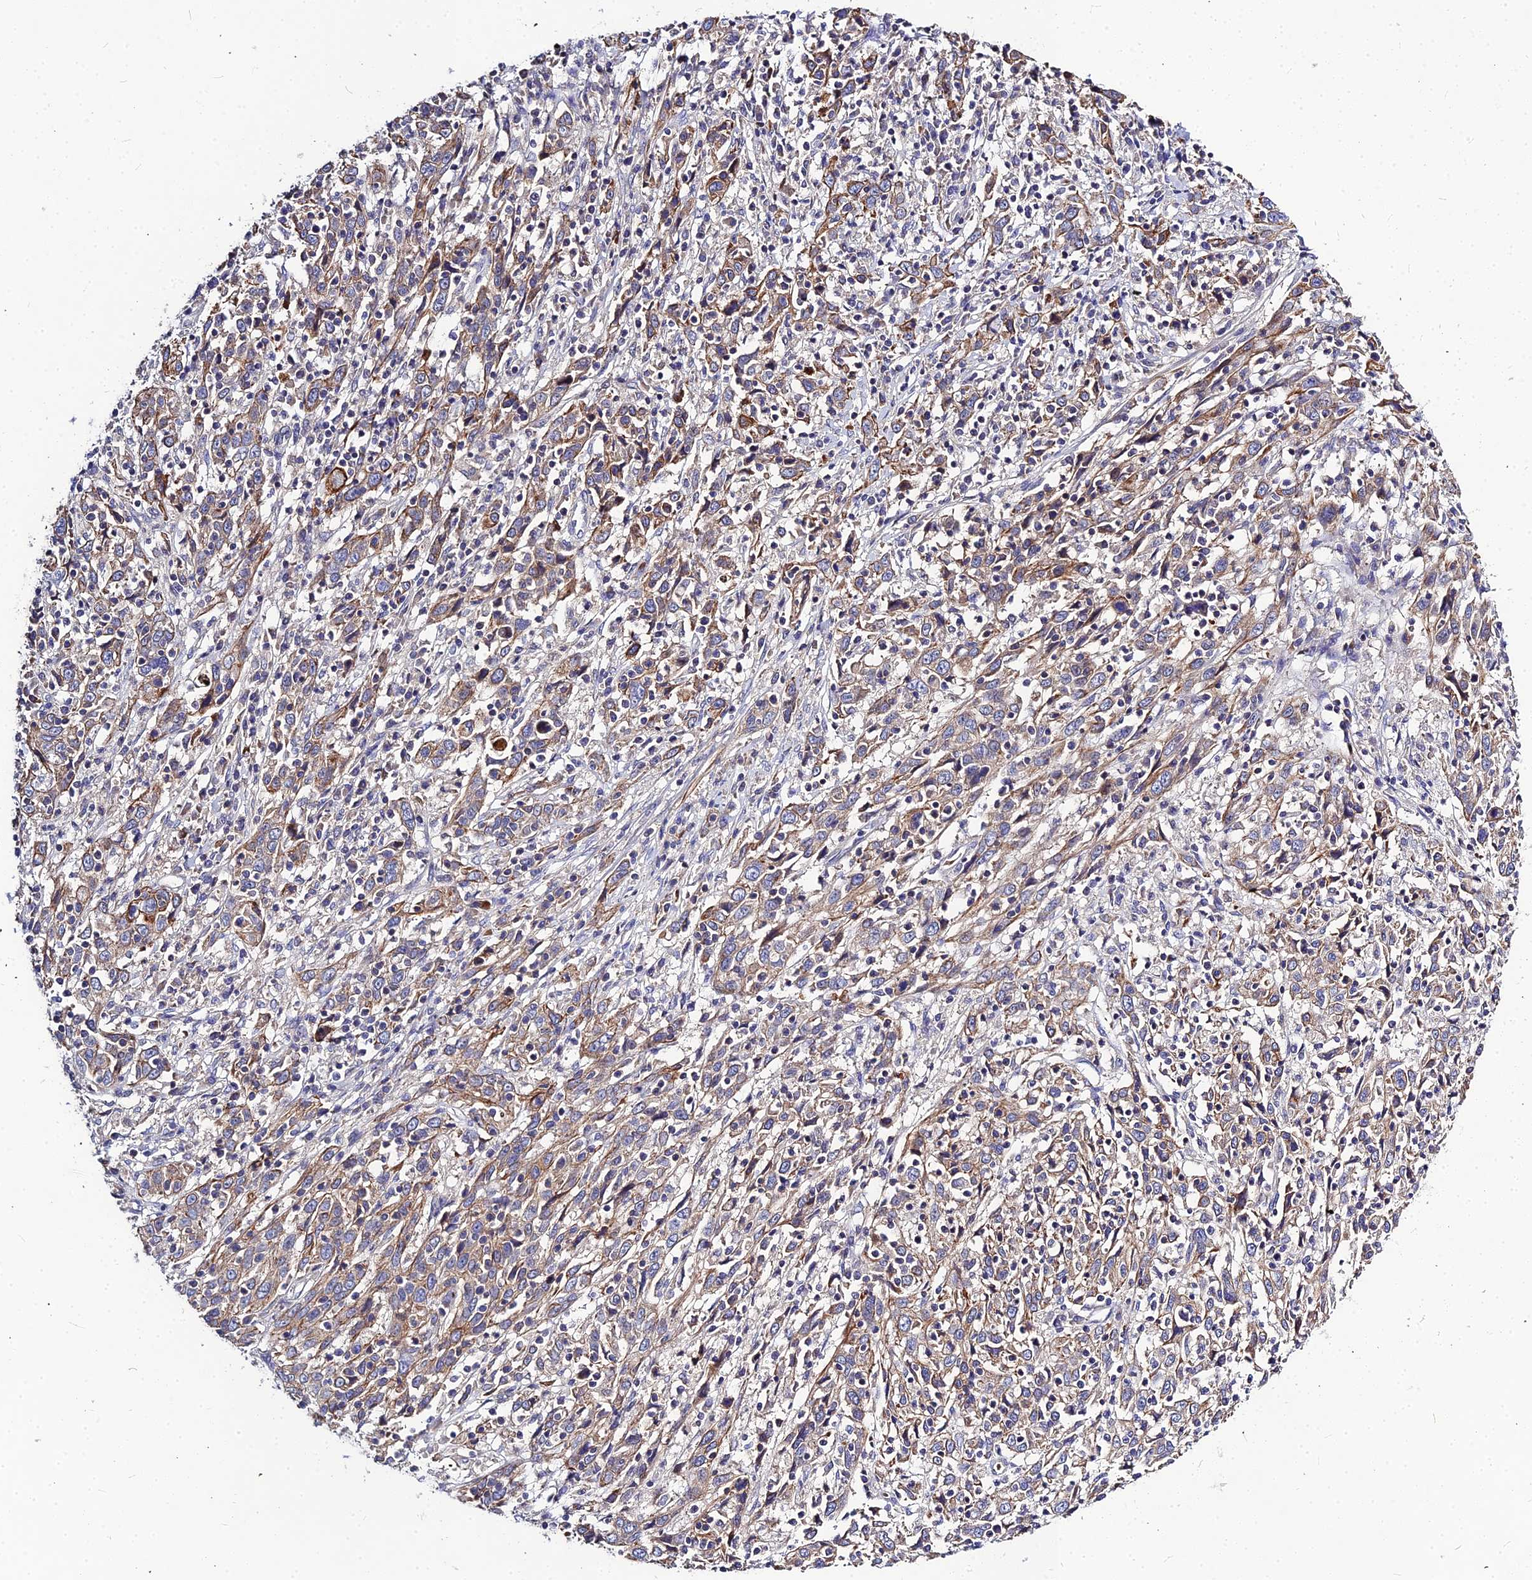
{"staining": {"intensity": "moderate", "quantity": ">75%", "location": "cytoplasmic/membranous"}, "tissue": "cervical cancer", "cell_type": "Tumor cells", "image_type": "cancer", "snomed": [{"axis": "morphology", "description": "Squamous cell carcinoma, NOS"}, {"axis": "topography", "description": "Cervix"}], "caption": "Human cervical cancer (squamous cell carcinoma) stained with a protein marker demonstrates moderate staining in tumor cells.", "gene": "DMRTA1", "patient": {"sex": "female", "age": 46}}